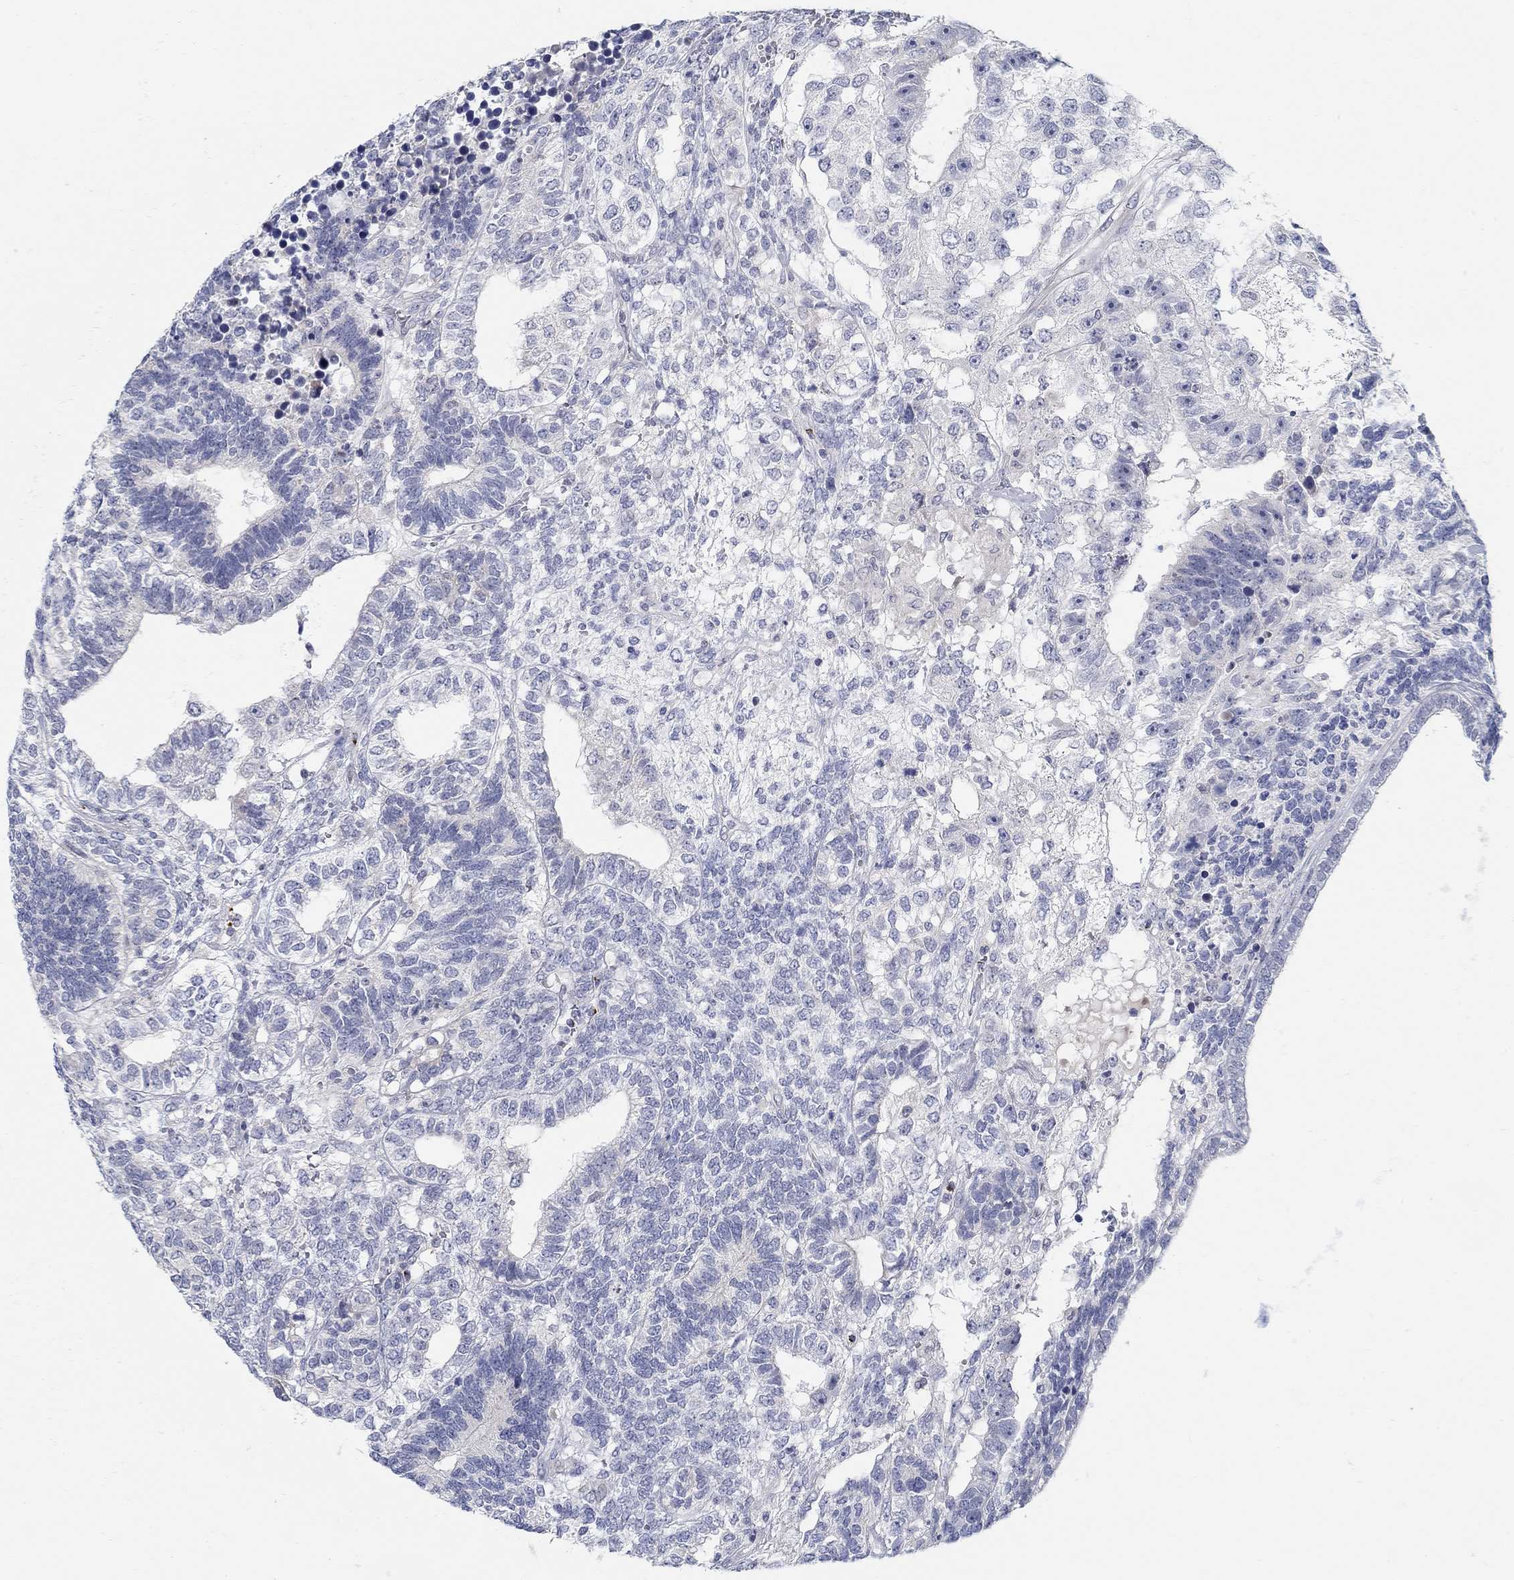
{"staining": {"intensity": "negative", "quantity": "none", "location": "none"}, "tissue": "testis cancer", "cell_type": "Tumor cells", "image_type": "cancer", "snomed": [{"axis": "morphology", "description": "Seminoma, NOS"}, {"axis": "morphology", "description": "Carcinoma, Embryonal, NOS"}, {"axis": "topography", "description": "Testis"}], "caption": "This is a image of immunohistochemistry (IHC) staining of seminoma (testis), which shows no staining in tumor cells.", "gene": "ANO7", "patient": {"sex": "male", "age": 41}}